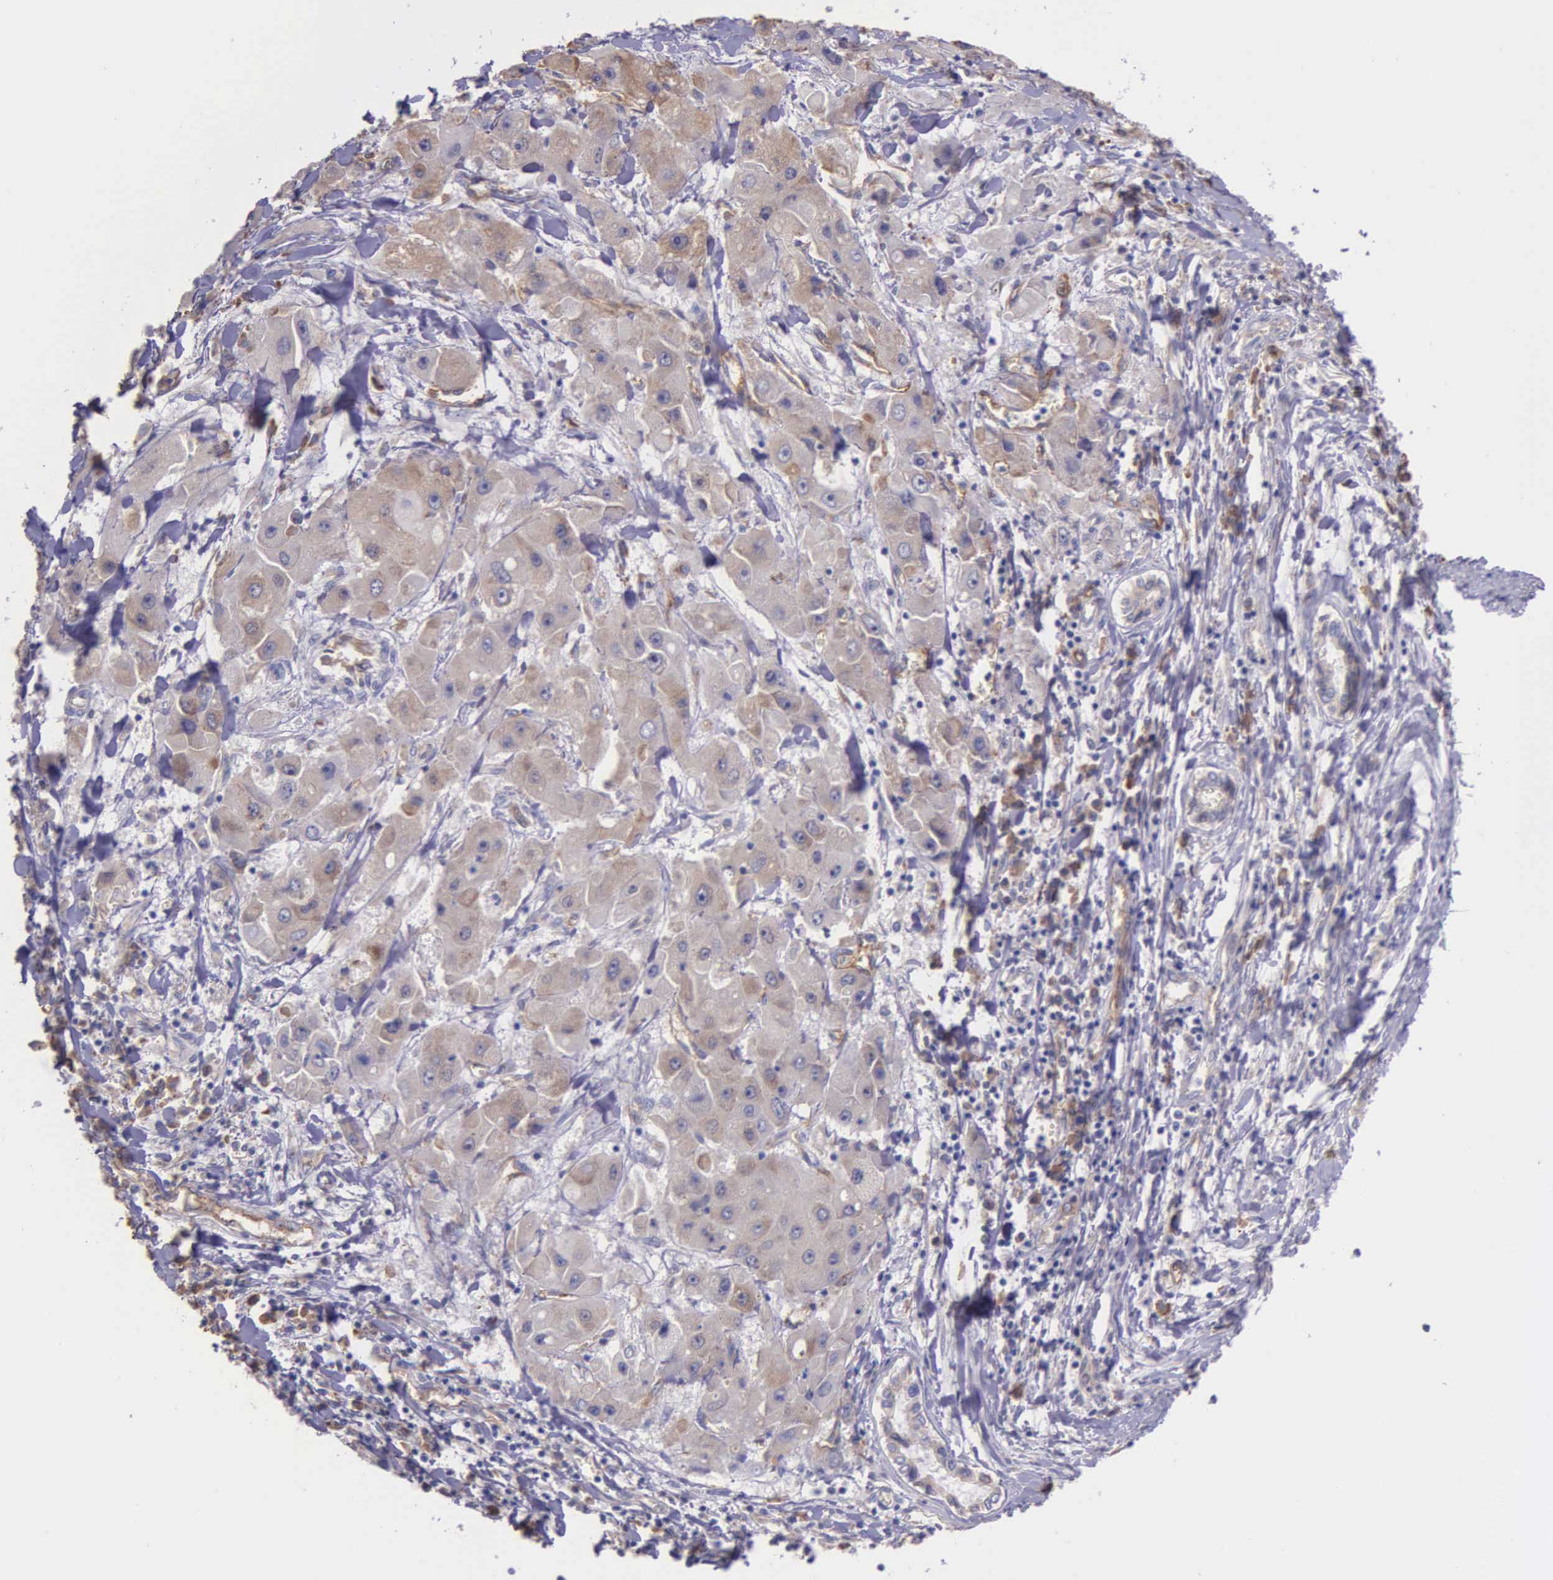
{"staining": {"intensity": "weak", "quantity": ">75%", "location": "cytoplasmic/membranous"}, "tissue": "liver cancer", "cell_type": "Tumor cells", "image_type": "cancer", "snomed": [{"axis": "morphology", "description": "Carcinoma, Hepatocellular, NOS"}, {"axis": "topography", "description": "Liver"}], "caption": "Liver hepatocellular carcinoma stained for a protein shows weak cytoplasmic/membranous positivity in tumor cells.", "gene": "ZC3H12B", "patient": {"sex": "male", "age": 24}}